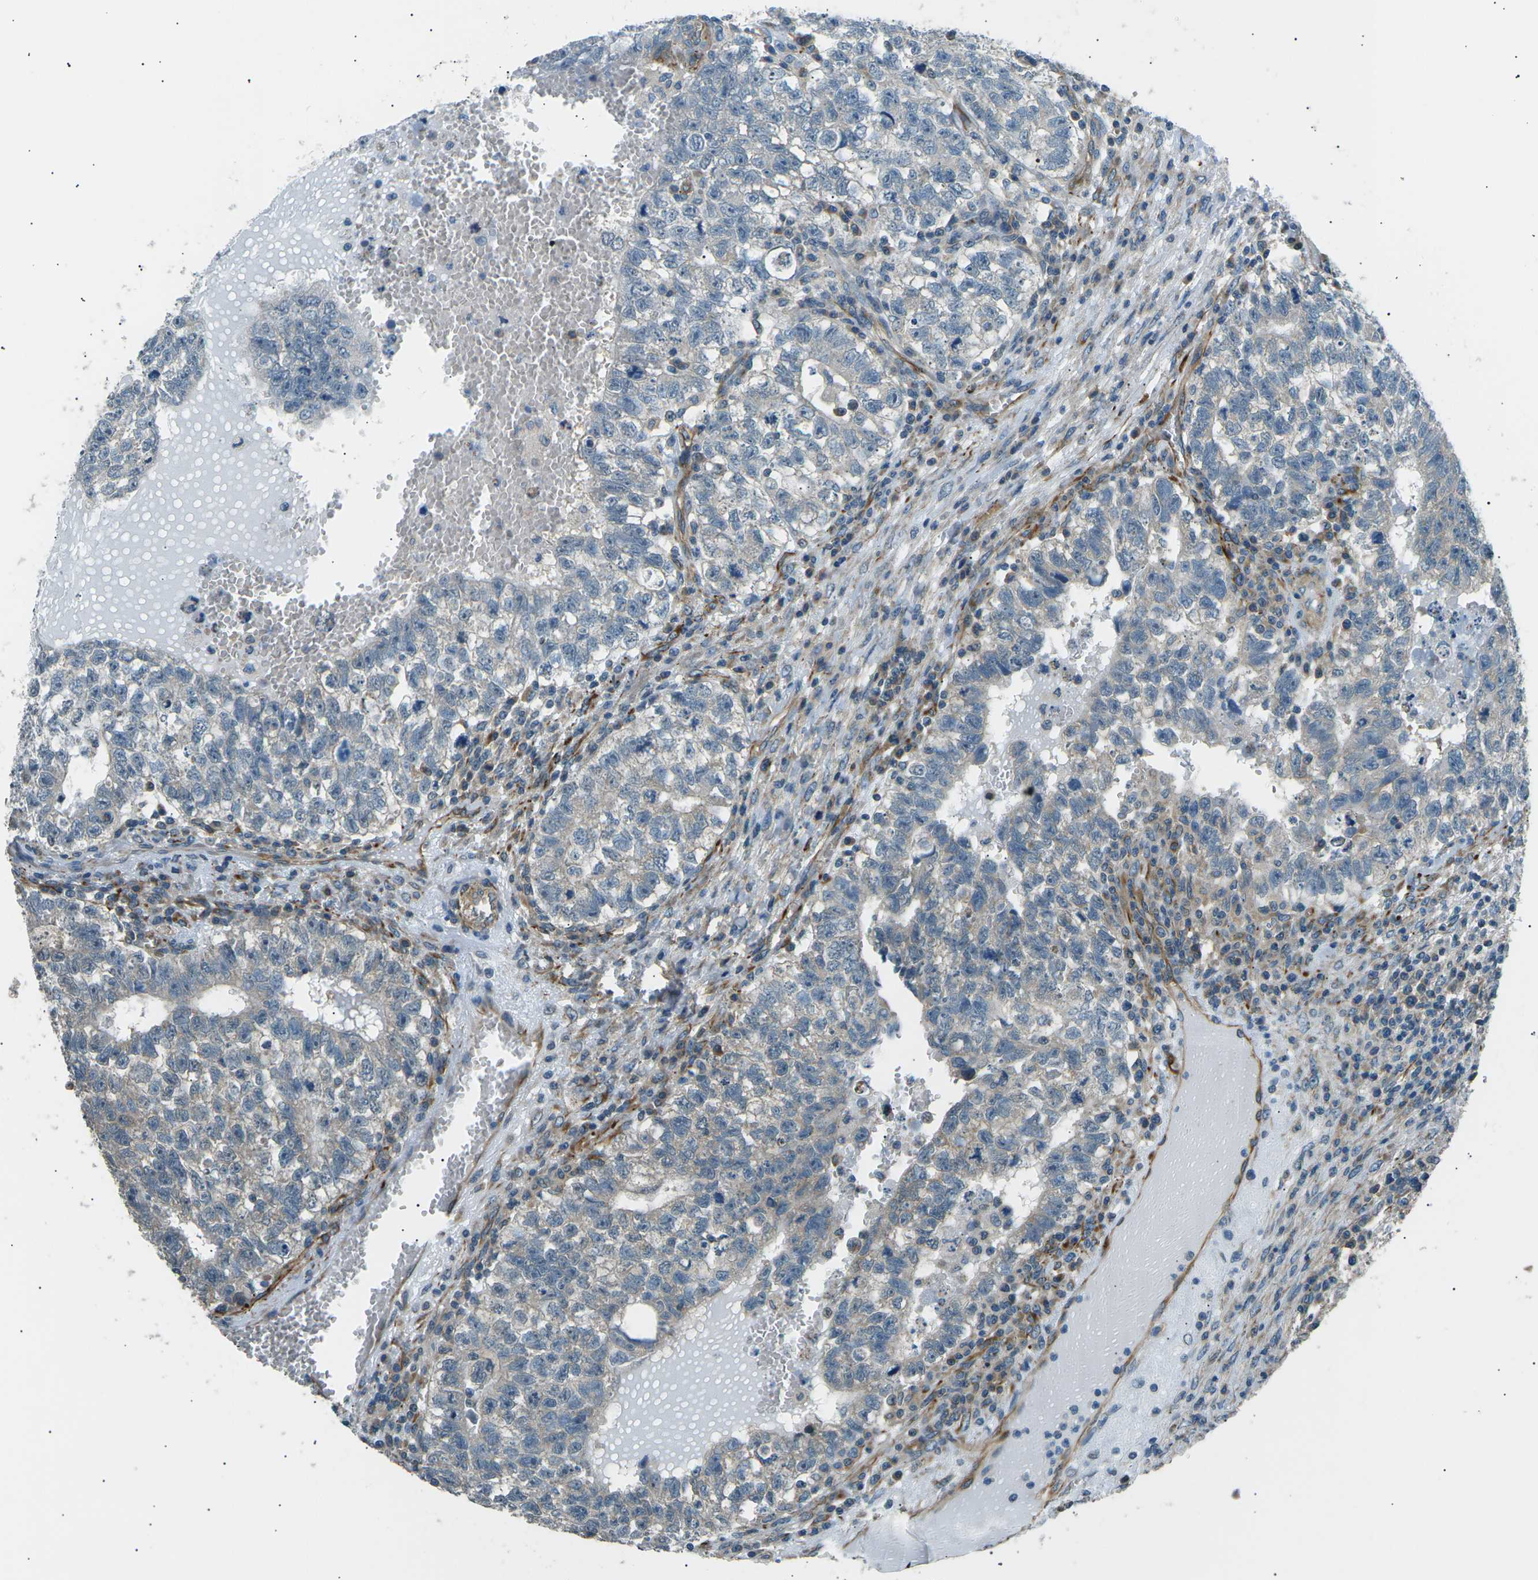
{"staining": {"intensity": "weak", "quantity": "25%-75%", "location": "cytoplasmic/membranous"}, "tissue": "testis cancer", "cell_type": "Tumor cells", "image_type": "cancer", "snomed": [{"axis": "morphology", "description": "Seminoma, NOS"}, {"axis": "morphology", "description": "Carcinoma, Embryonal, NOS"}, {"axis": "topography", "description": "Testis"}], "caption": "Protein positivity by immunohistochemistry (IHC) reveals weak cytoplasmic/membranous expression in approximately 25%-75% of tumor cells in embryonal carcinoma (testis).", "gene": "SLK", "patient": {"sex": "male", "age": 38}}